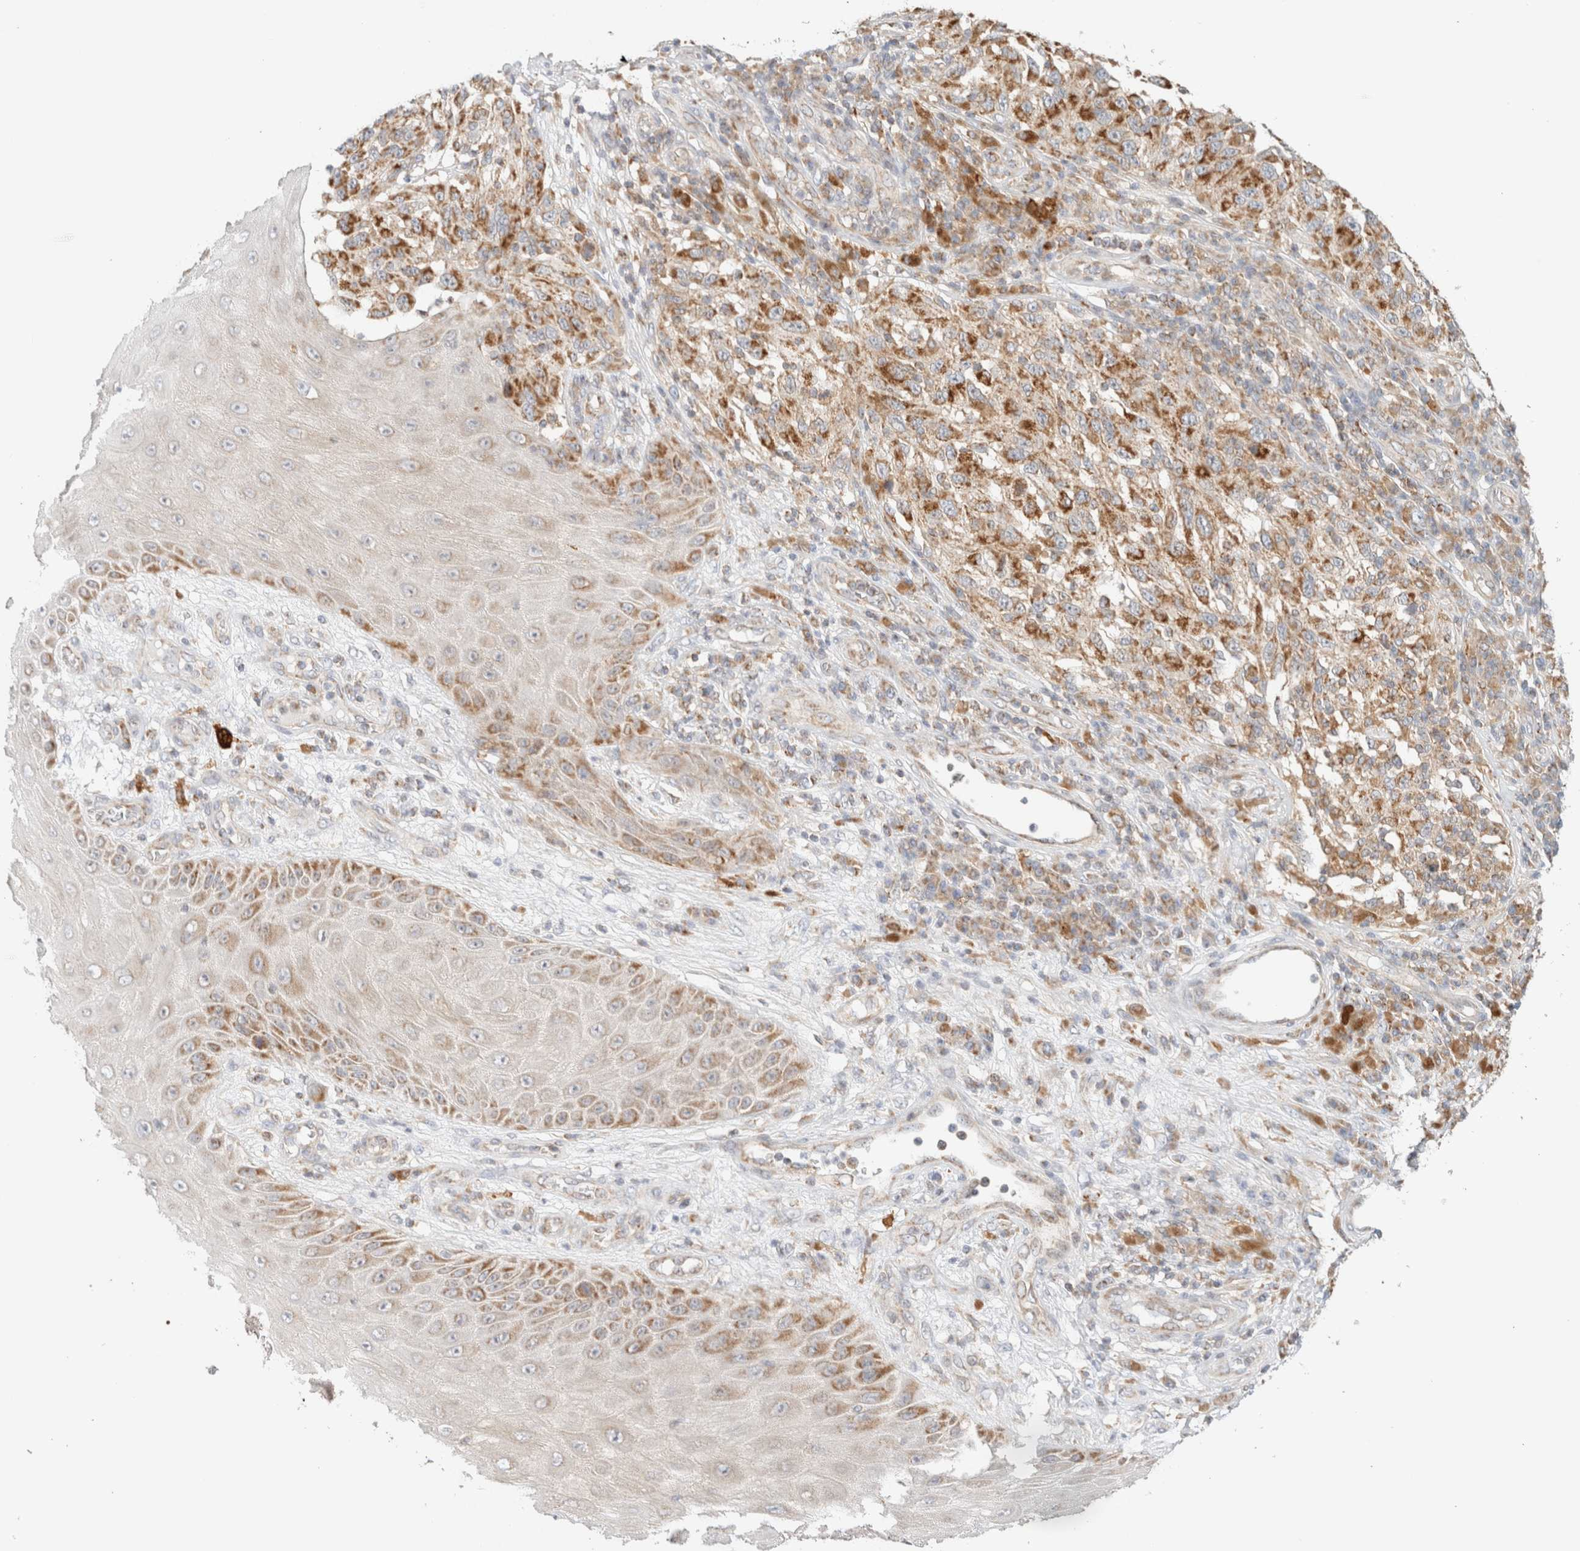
{"staining": {"intensity": "strong", "quantity": "25%-75%", "location": "cytoplasmic/membranous"}, "tissue": "melanoma", "cell_type": "Tumor cells", "image_type": "cancer", "snomed": [{"axis": "morphology", "description": "Malignant melanoma, NOS"}, {"axis": "topography", "description": "Skin"}], "caption": "Tumor cells display high levels of strong cytoplasmic/membranous positivity in about 25%-75% of cells in malignant melanoma. (DAB = brown stain, brightfield microscopy at high magnification).", "gene": "MRM3", "patient": {"sex": "female", "age": 73}}